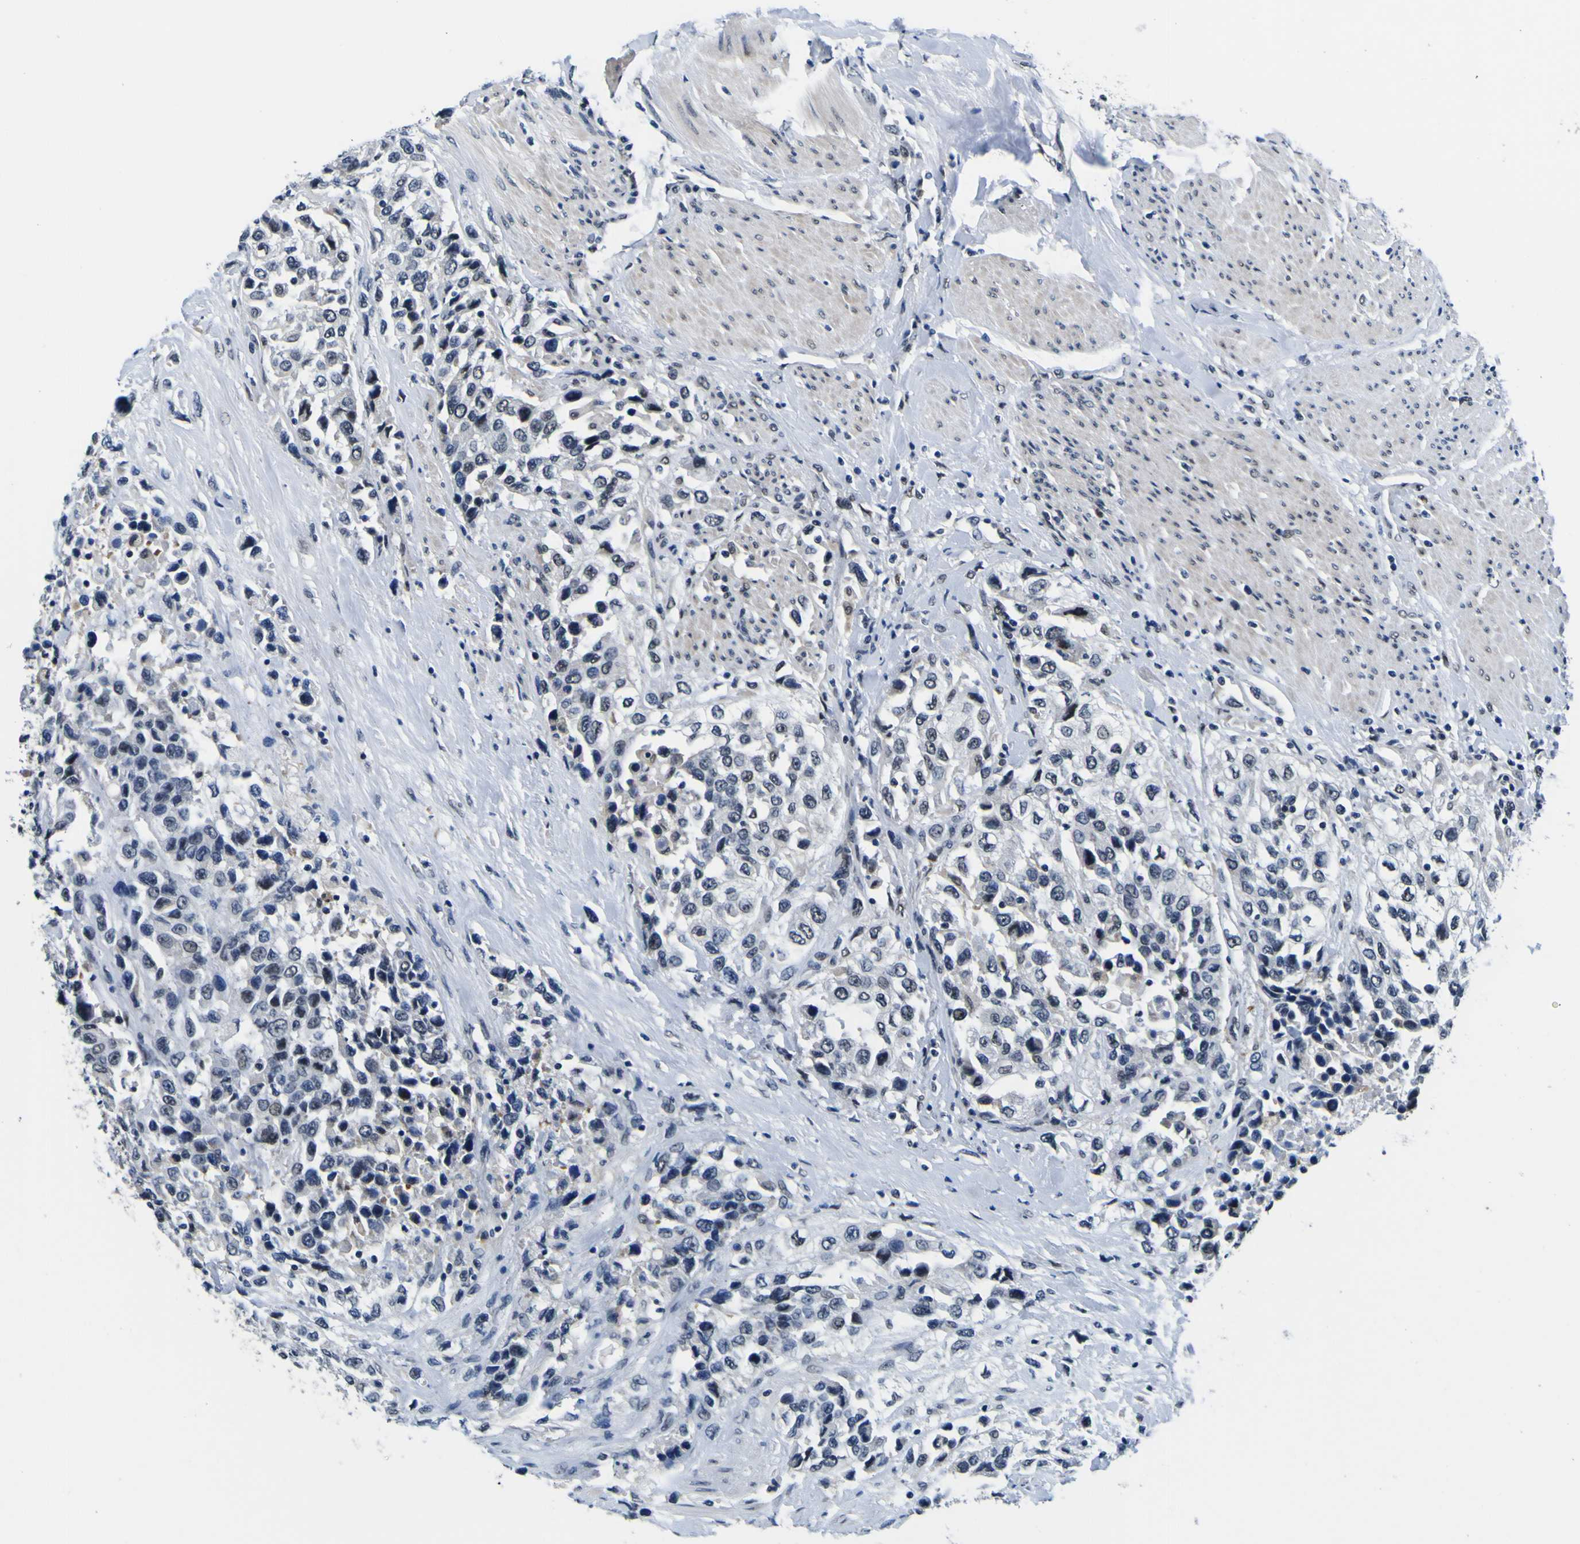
{"staining": {"intensity": "negative", "quantity": "none", "location": "none"}, "tissue": "urothelial cancer", "cell_type": "Tumor cells", "image_type": "cancer", "snomed": [{"axis": "morphology", "description": "Urothelial carcinoma, High grade"}, {"axis": "topography", "description": "Urinary bladder"}], "caption": "Urothelial carcinoma (high-grade) was stained to show a protein in brown. There is no significant positivity in tumor cells.", "gene": "CUL4B", "patient": {"sex": "female", "age": 80}}